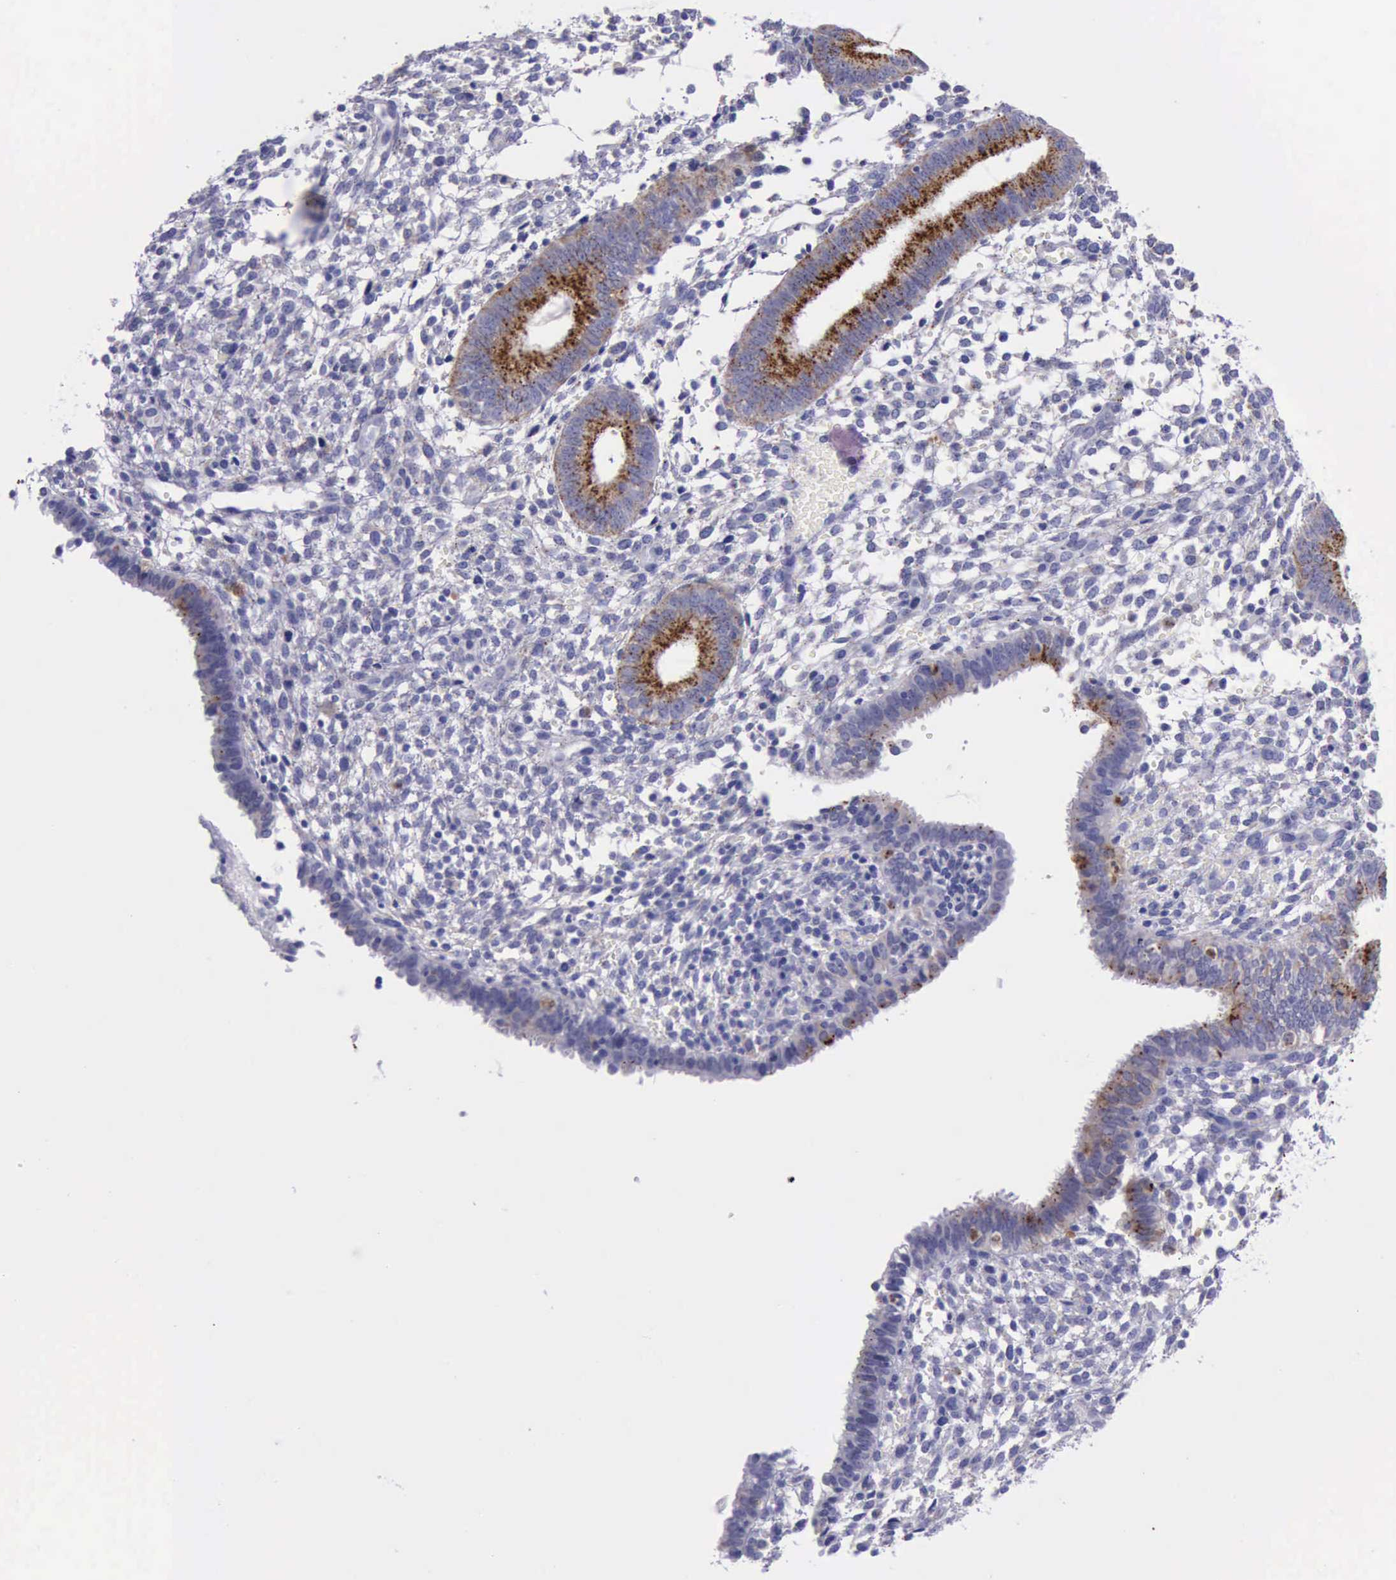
{"staining": {"intensity": "negative", "quantity": "none", "location": "none"}, "tissue": "endometrium", "cell_type": "Cells in endometrial stroma", "image_type": "normal", "snomed": [{"axis": "morphology", "description": "Normal tissue, NOS"}, {"axis": "topography", "description": "Endometrium"}], "caption": "The histopathology image reveals no staining of cells in endometrial stroma in benign endometrium.", "gene": "GLA", "patient": {"sex": "female", "age": 35}}